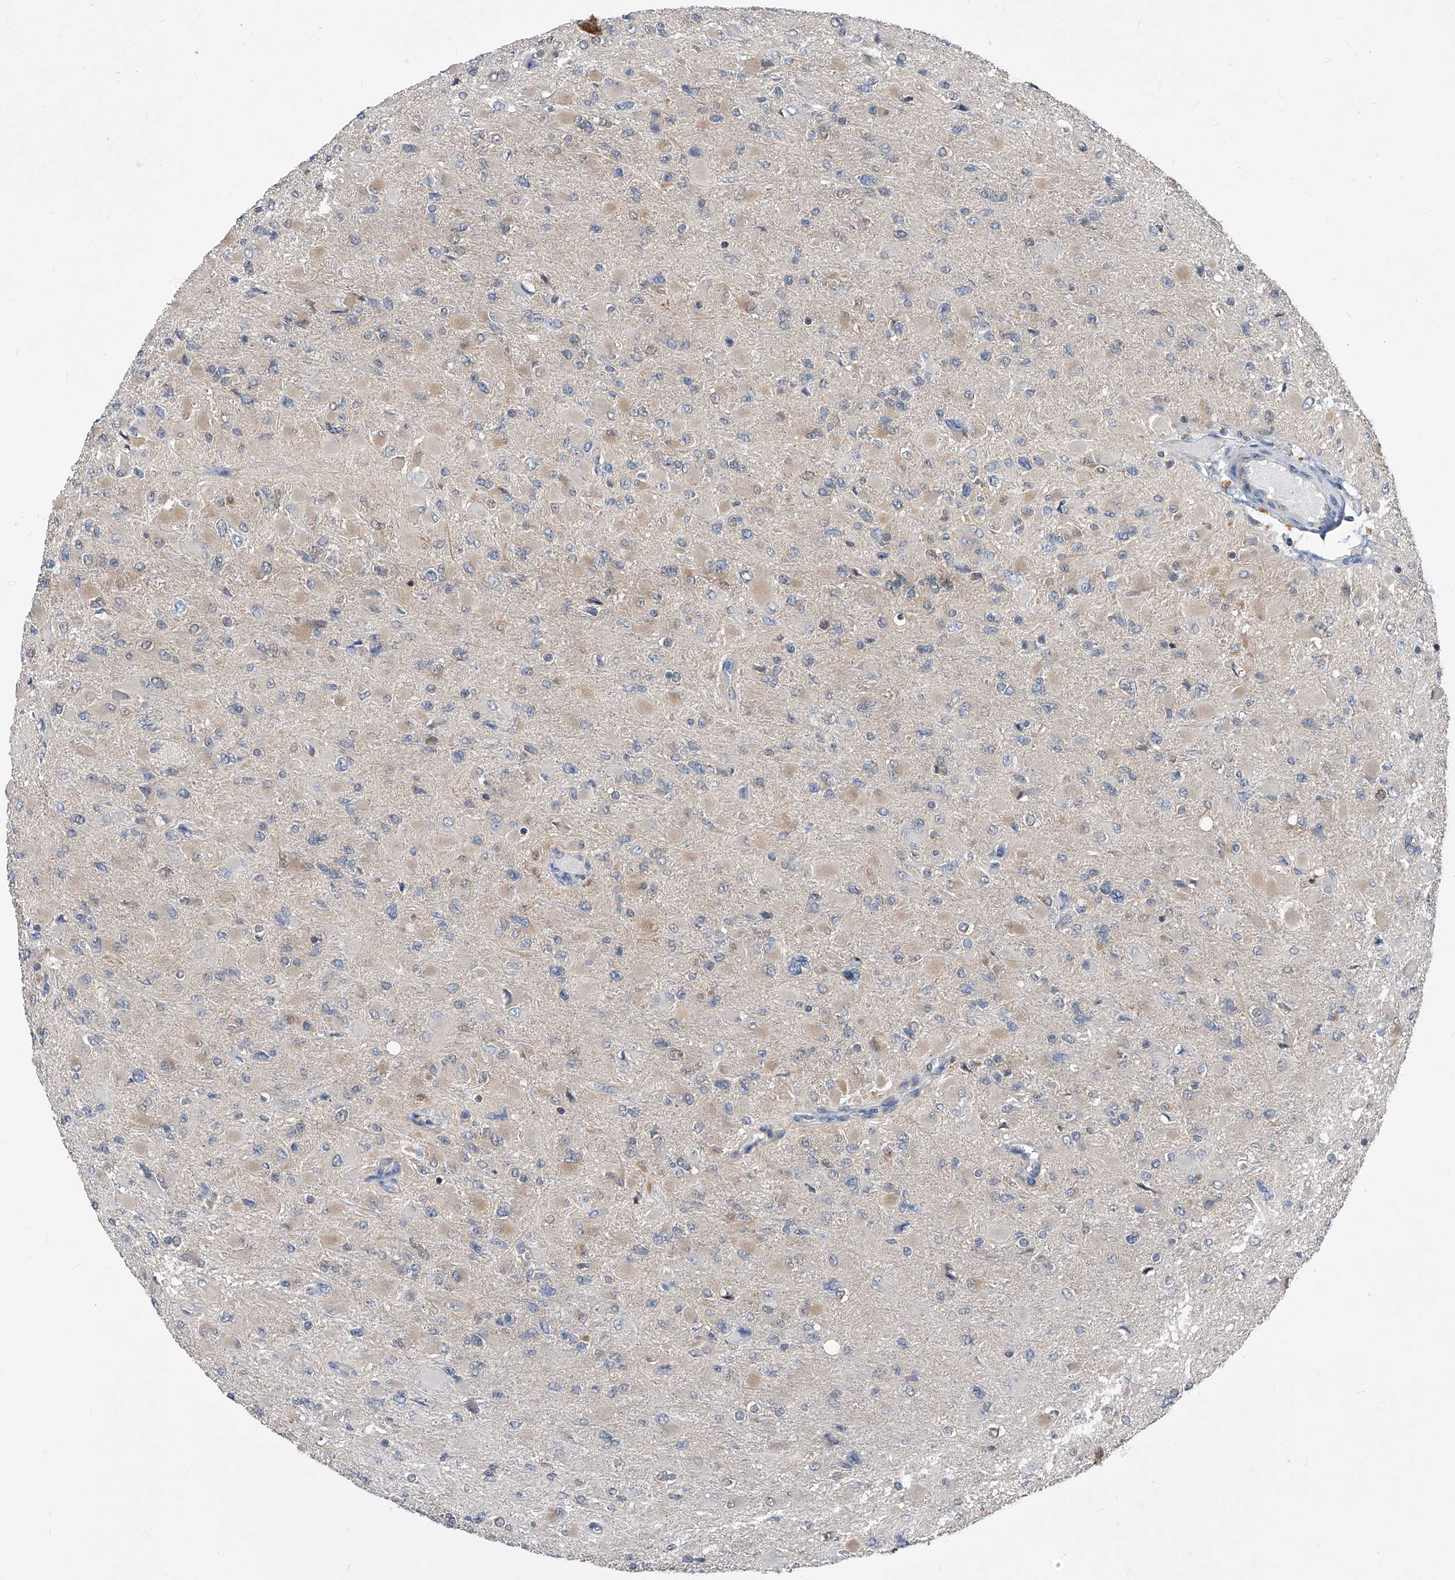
{"staining": {"intensity": "negative", "quantity": "none", "location": "none"}, "tissue": "glioma", "cell_type": "Tumor cells", "image_type": "cancer", "snomed": [{"axis": "morphology", "description": "Glioma, malignant, High grade"}, {"axis": "topography", "description": "Cerebral cortex"}], "caption": "Immunohistochemical staining of human glioma demonstrates no significant positivity in tumor cells.", "gene": "MAP2K6", "patient": {"sex": "female", "age": 36}}